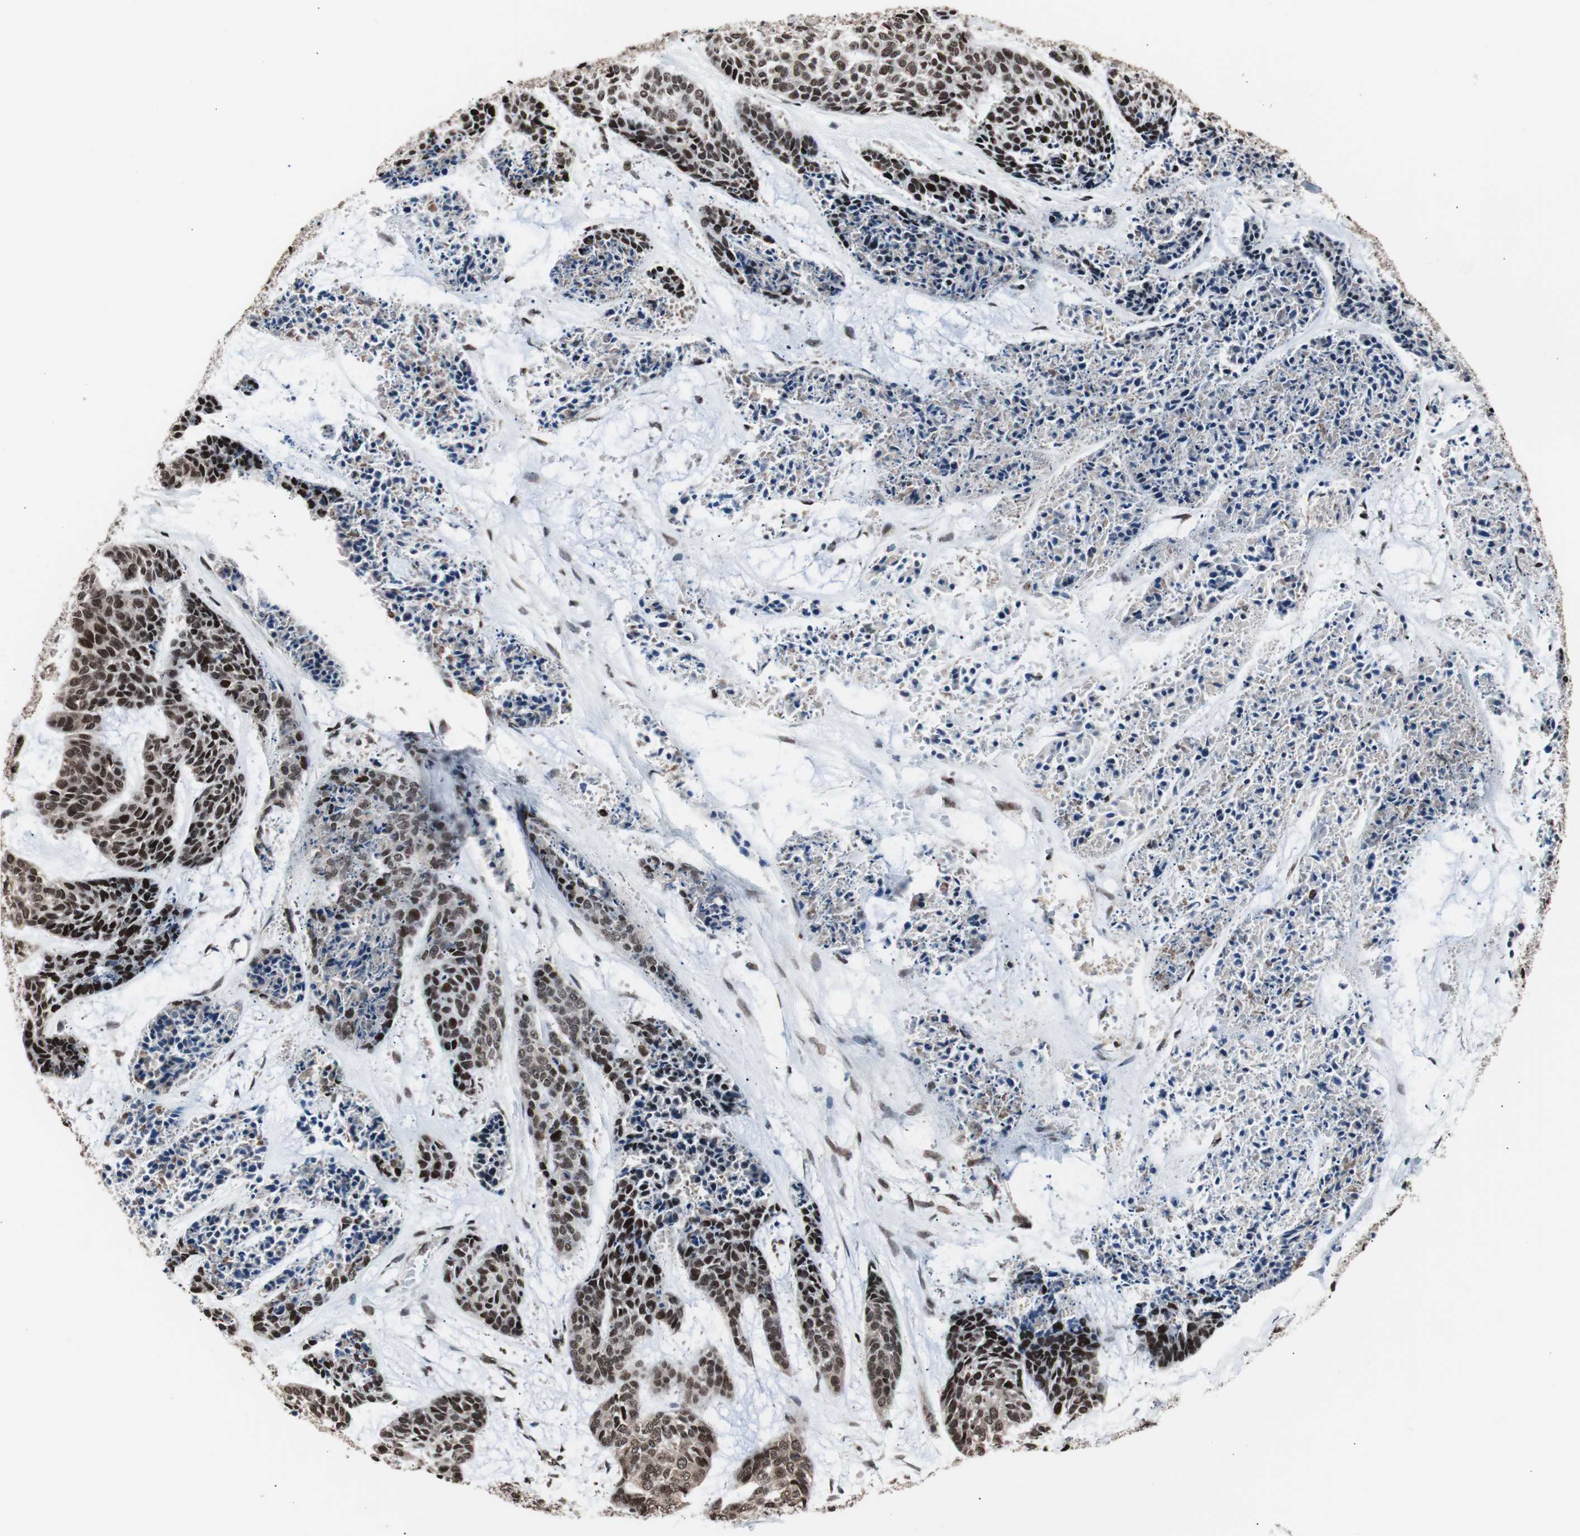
{"staining": {"intensity": "strong", "quantity": "25%-75%", "location": "nuclear"}, "tissue": "skin cancer", "cell_type": "Tumor cells", "image_type": "cancer", "snomed": [{"axis": "morphology", "description": "Basal cell carcinoma"}, {"axis": "topography", "description": "Skin"}], "caption": "Human skin cancer (basal cell carcinoma) stained with a protein marker reveals strong staining in tumor cells.", "gene": "POGZ", "patient": {"sex": "female", "age": 64}}